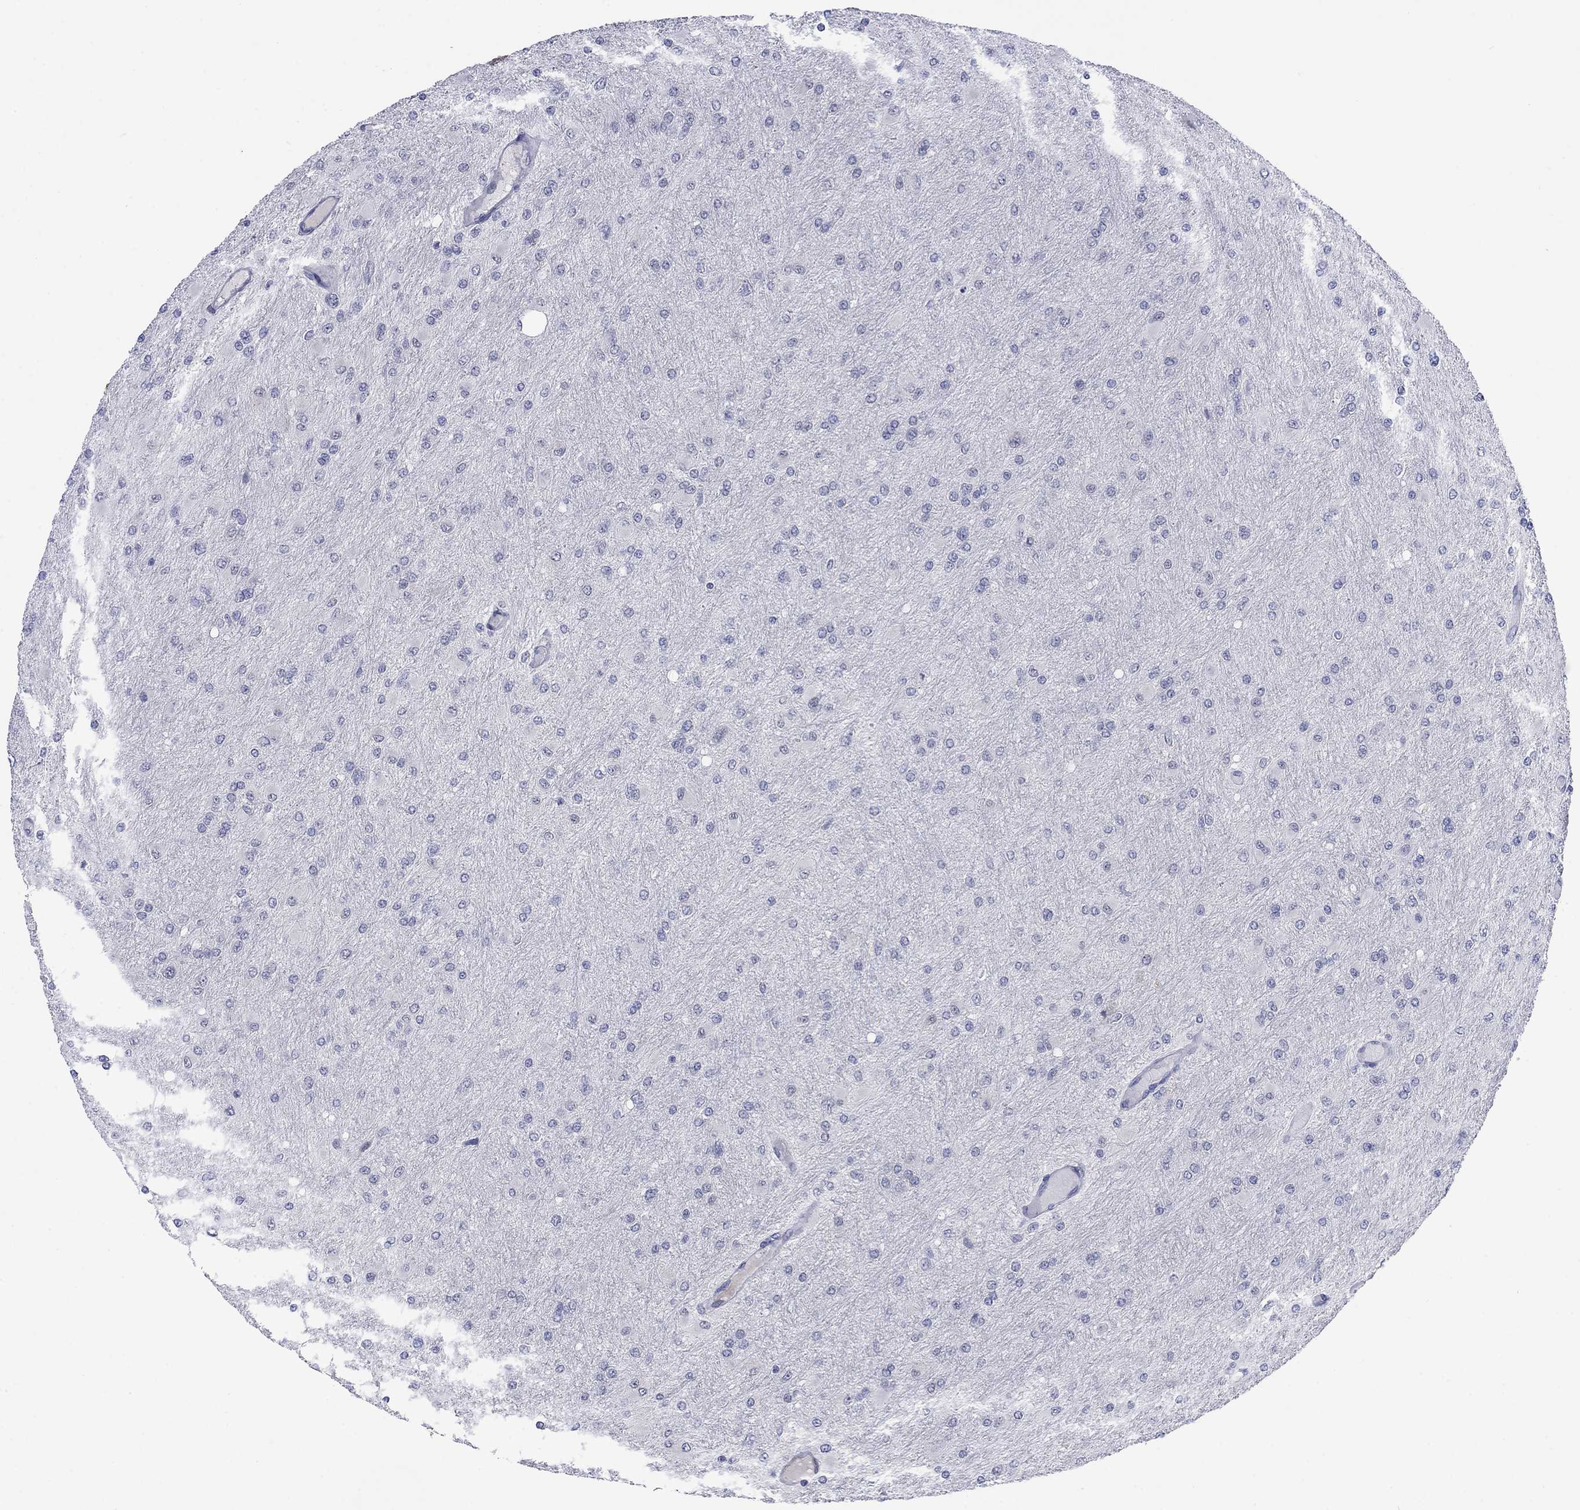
{"staining": {"intensity": "negative", "quantity": "none", "location": "none"}, "tissue": "glioma", "cell_type": "Tumor cells", "image_type": "cancer", "snomed": [{"axis": "morphology", "description": "Glioma, malignant, High grade"}, {"axis": "topography", "description": "Cerebral cortex"}], "caption": "Immunohistochemistry (IHC) of human high-grade glioma (malignant) reveals no expression in tumor cells.", "gene": "MTRFR", "patient": {"sex": "female", "age": 36}}